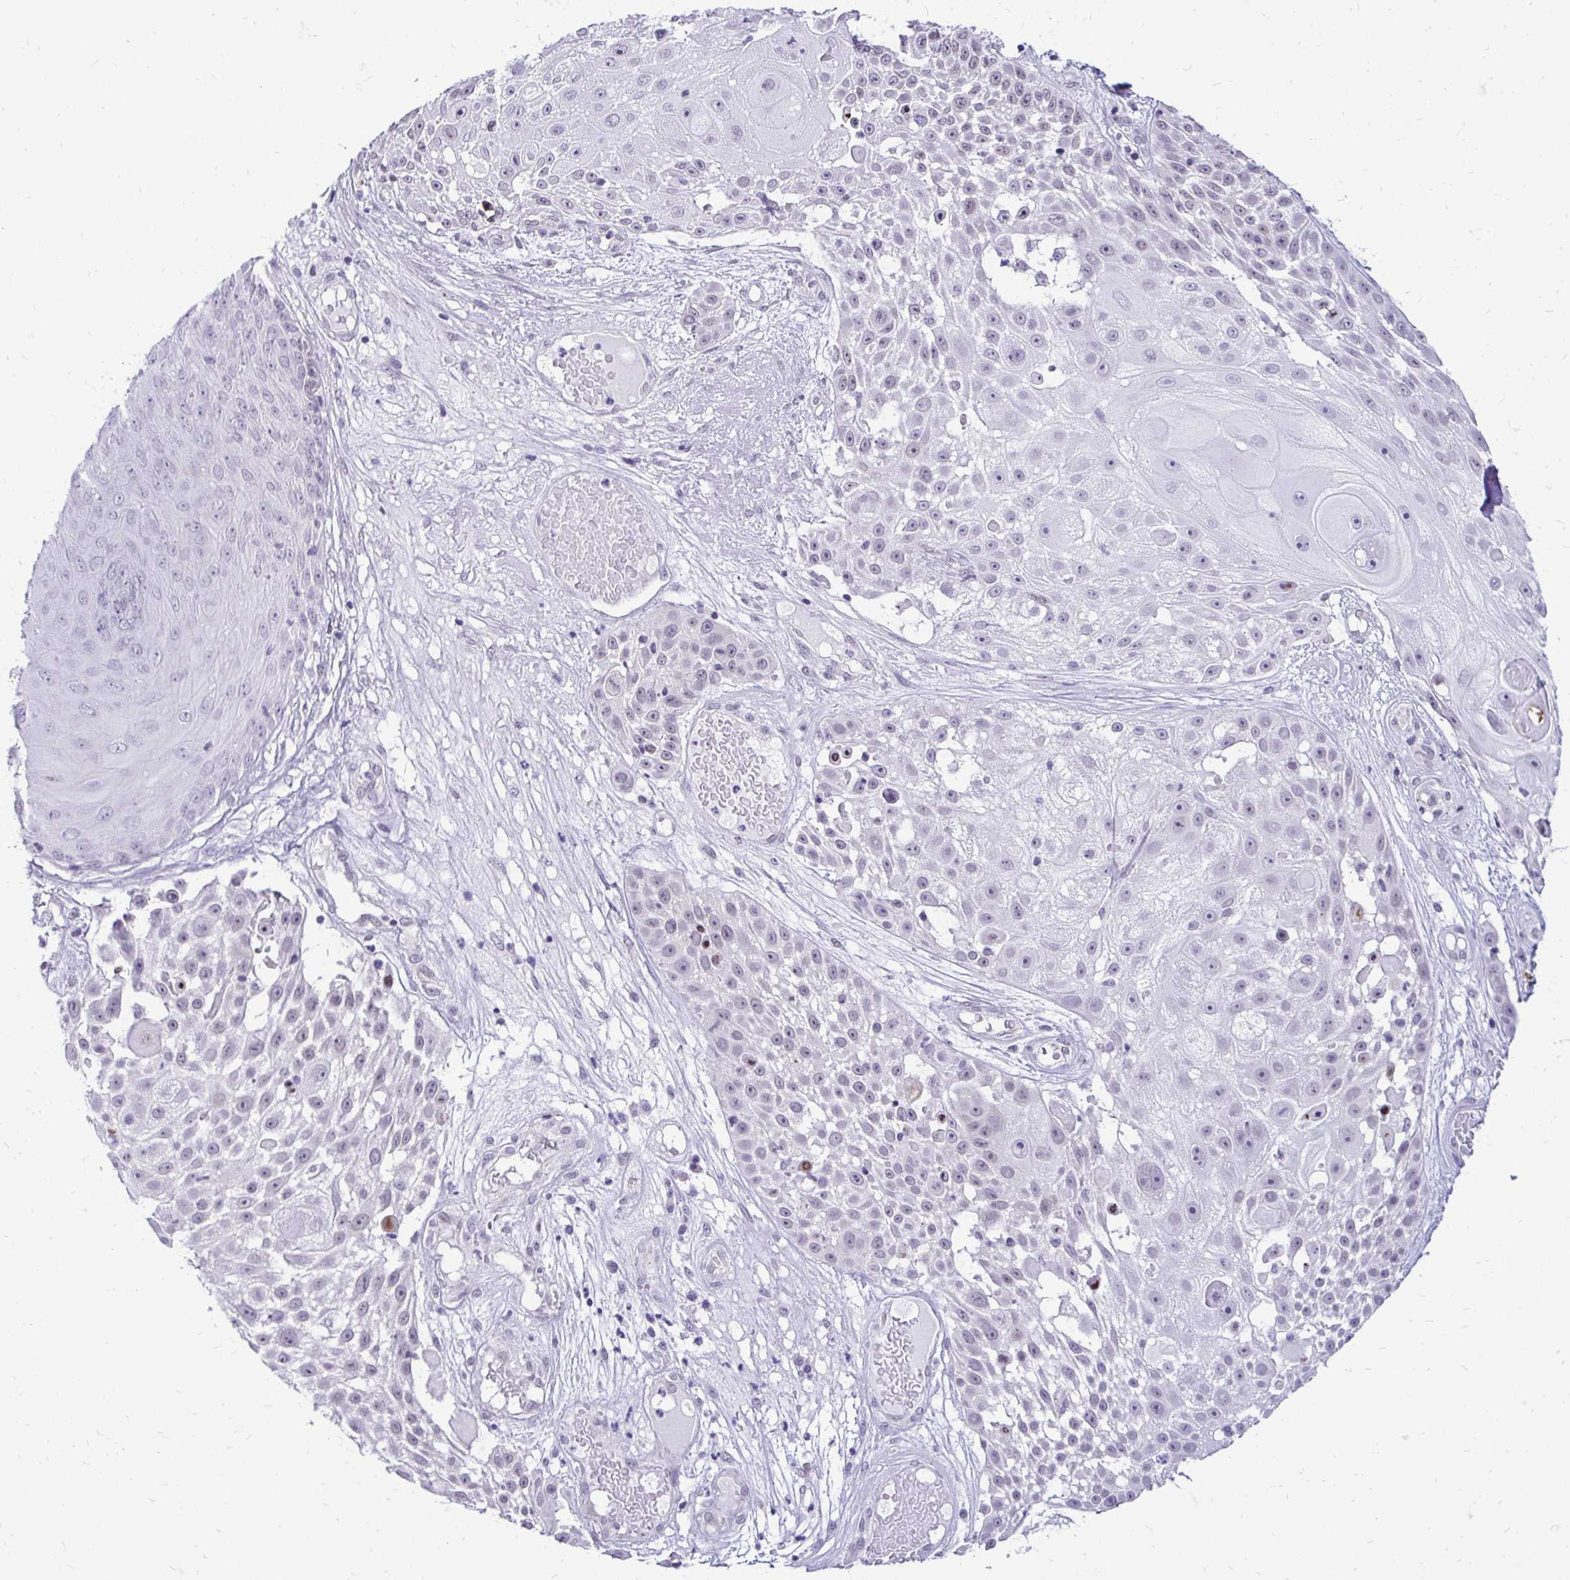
{"staining": {"intensity": "negative", "quantity": "none", "location": "none"}, "tissue": "skin cancer", "cell_type": "Tumor cells", "image_type": "cancer", "snomed": [{"axis": "morphology", "description": "Squamous cell carcinoma, NOS"}, {"axis": "topography", "description": "Skin"}], "caption": "Immunohistochemistry (IHC) photomicrograph of neoplastic tissue: human skin squamous cell carcinoma stained with DAB demonstrates no significant protein positivity in tumor cells.", "gene": "BANF1", "patient": {"sex": "female", "age": 86}}